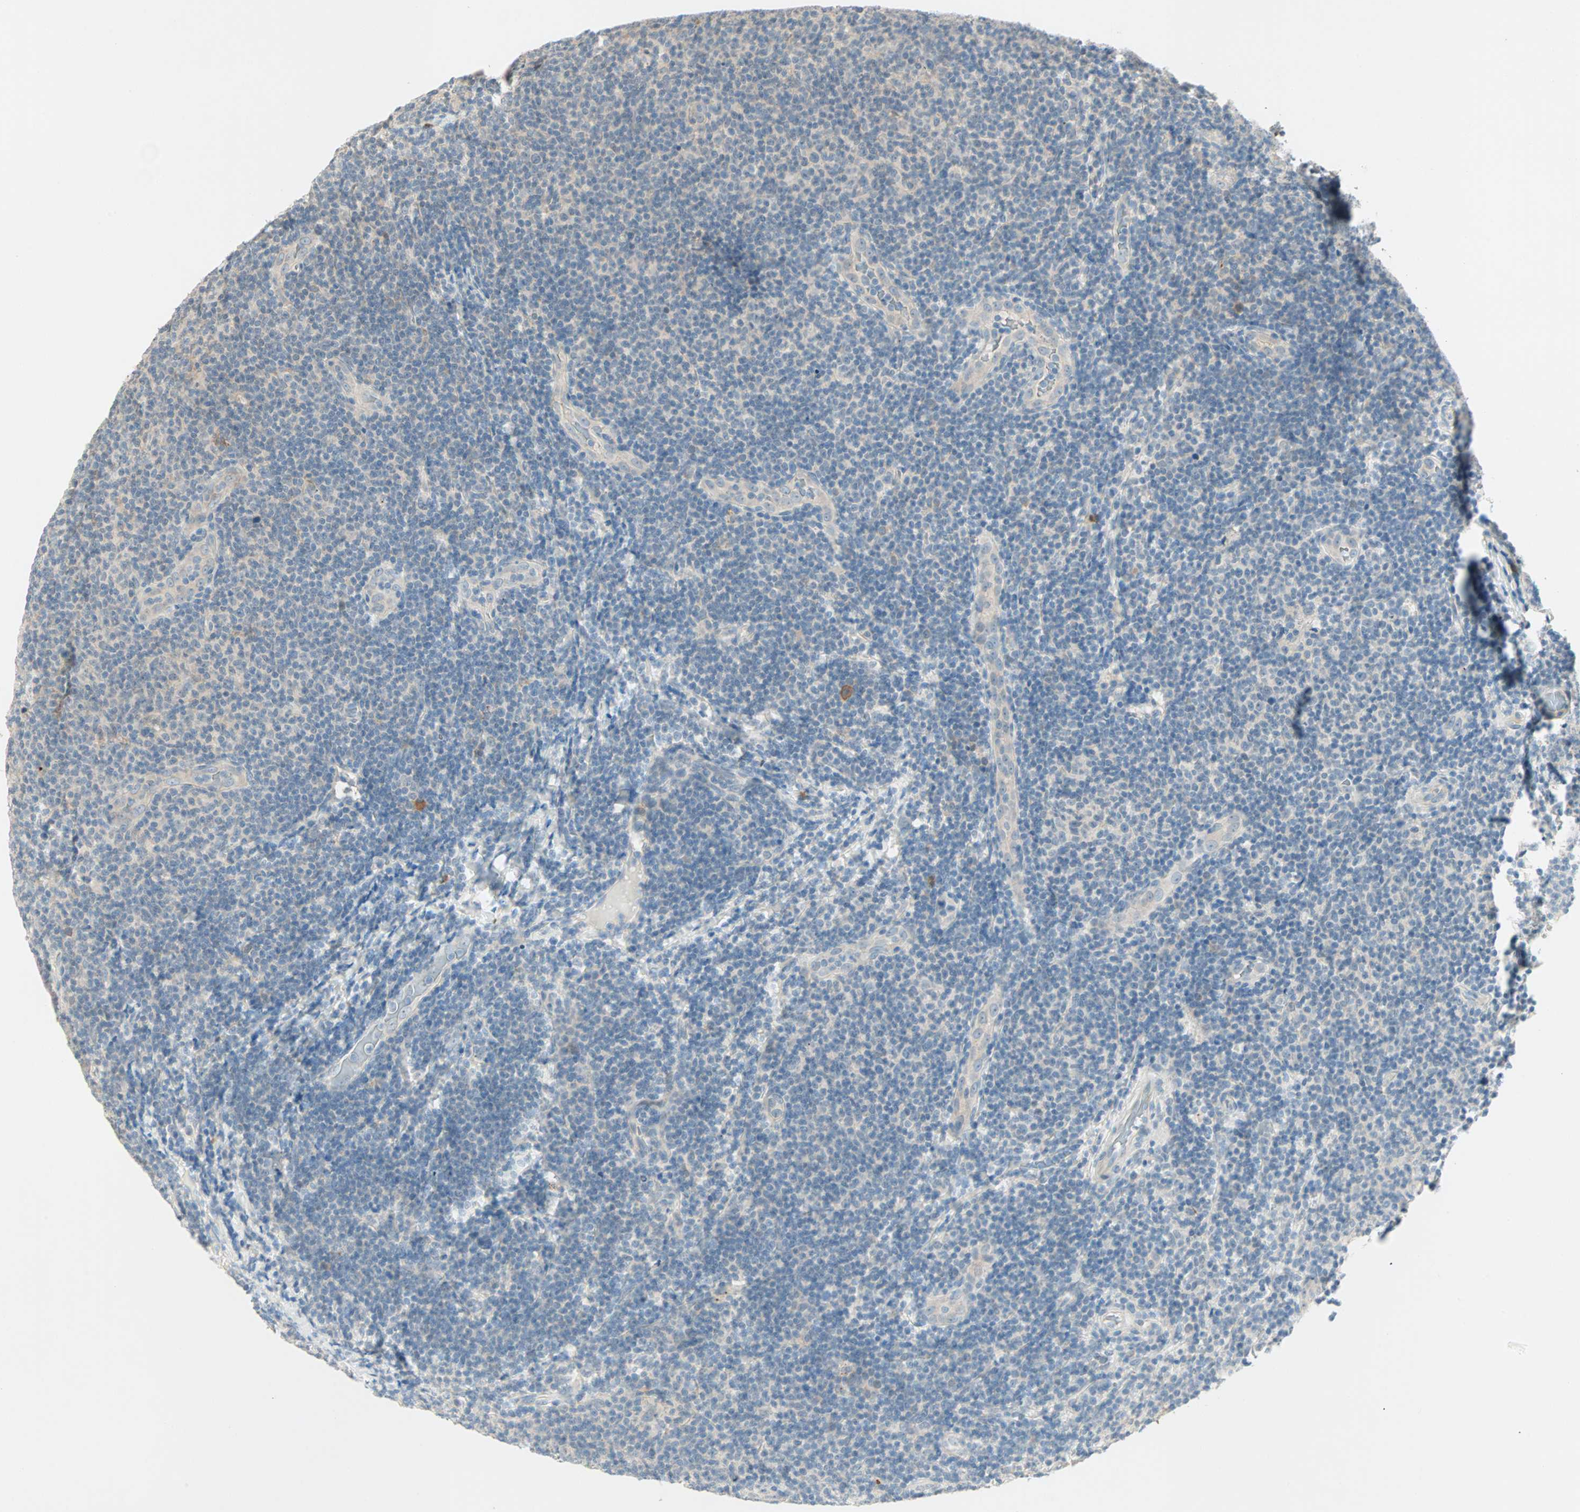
{"staining": {"intensity": "negative", "quantity": "none", "location": "none"}, "tissue": "lymphoma", "cell_type": "Tumor cells", "image_type": "cancer", "snomed": [{"axis": "morphology", "description": "Malignant lymphoma, non-Hodgkin's type, Low grade"}, {"axis": "topography", "description": "Lymph node"}], "caption": "IHC image of human lymphoma stained for a protein (brown), which demonstrates no expression in tumor cells.", "gene": "RTL6", "patient": {"sex": "male", "age": 83}}